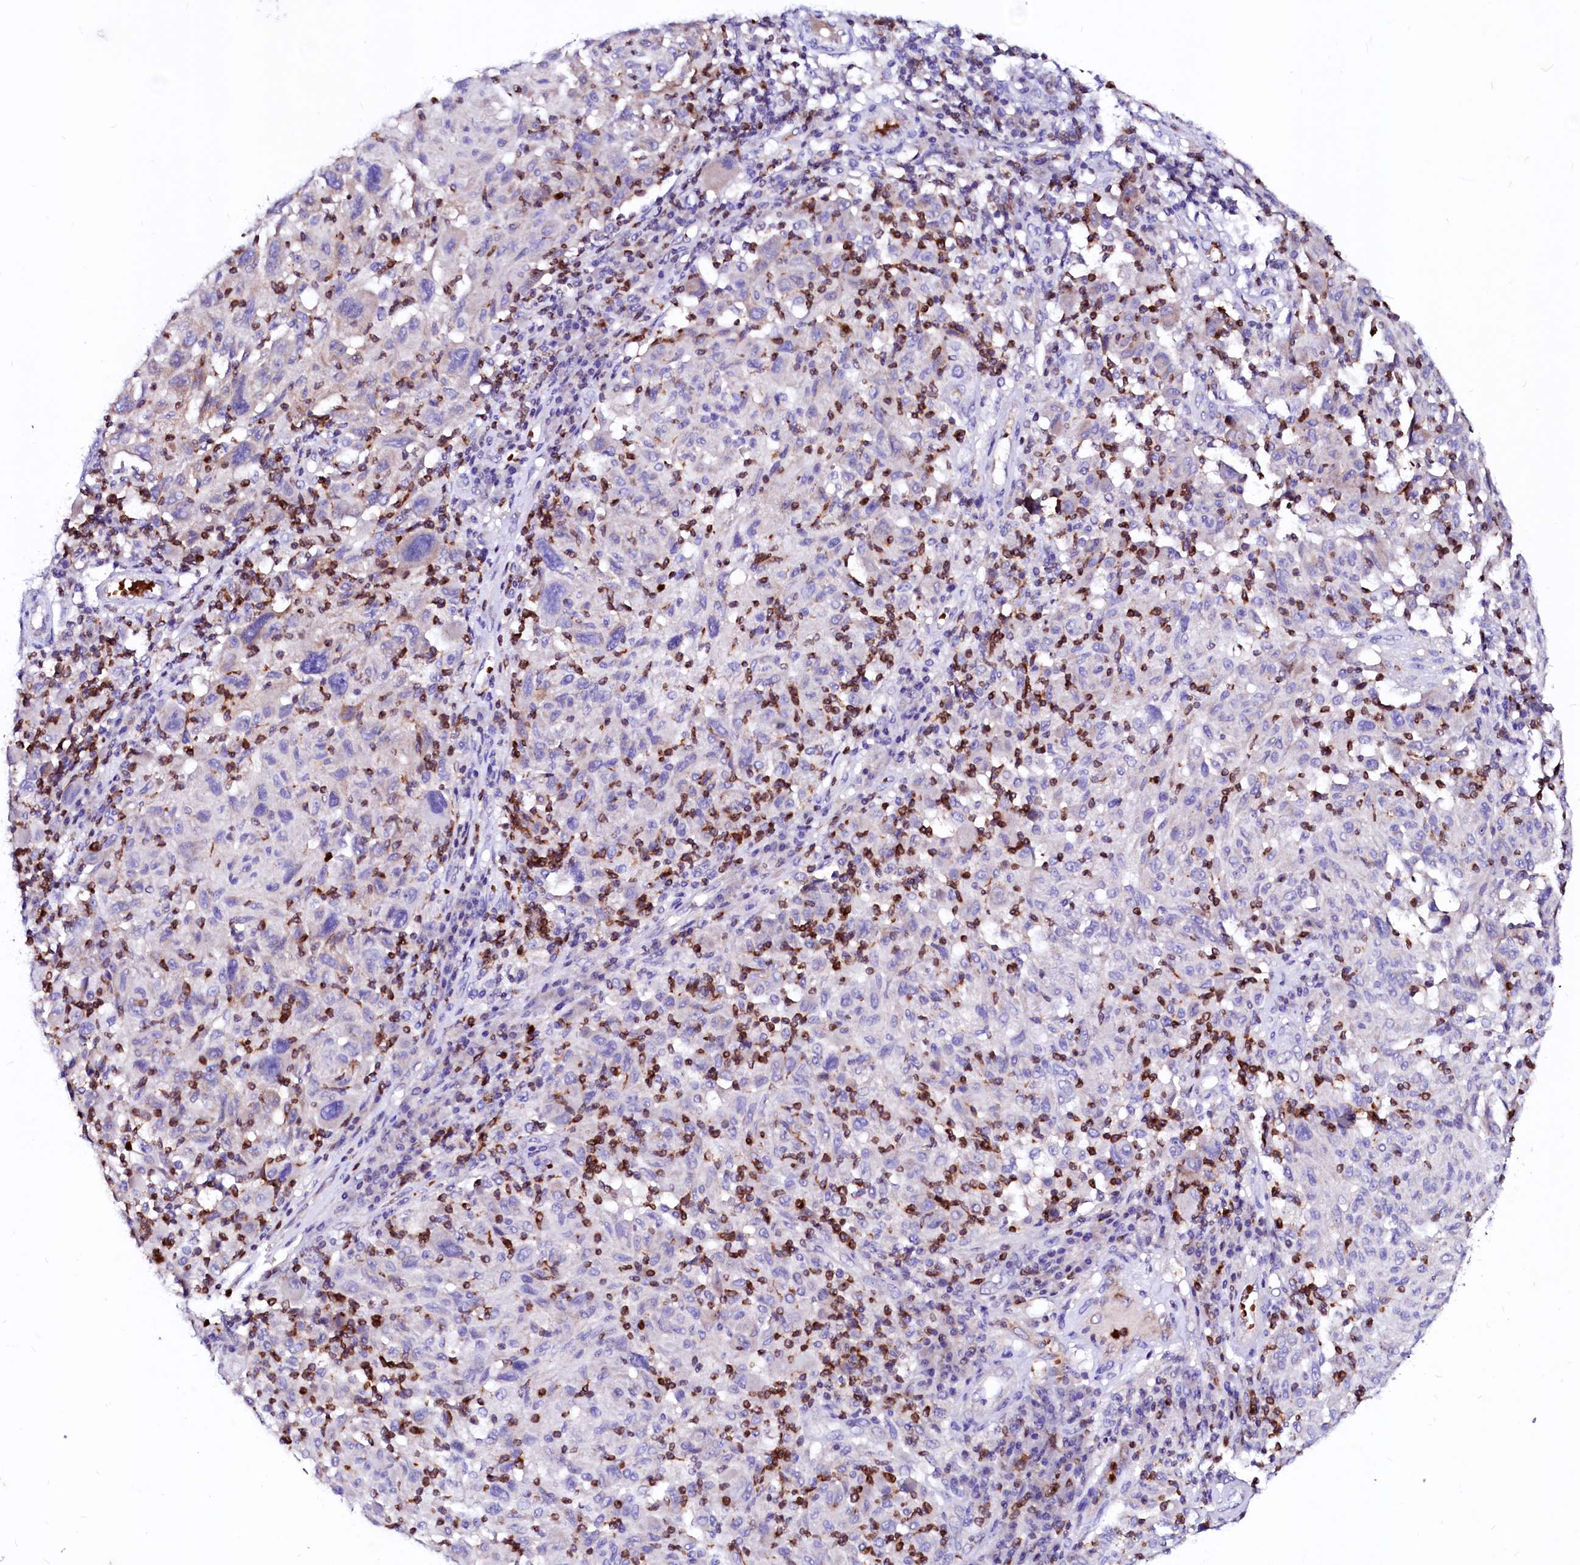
{"staining": {"intensity": "negative", "quantity": "none", "location": "none"}, "tissue": "melanoma", "cell_type": "Tumor cells", "image_type": "cancer", "snomed": [{"axis": "morphology", "description": "Malignant melanoma, NOS"}, {"axis": "topography", "description": "Skin"}], "caption": "DAB (3,3'-diaminobenzidine) immunohistochemical staining of melanoma reveals no significant positivity in tumor cells.", "gene": "RAB27A", "patient": {"sex": "male", "age": 53}}